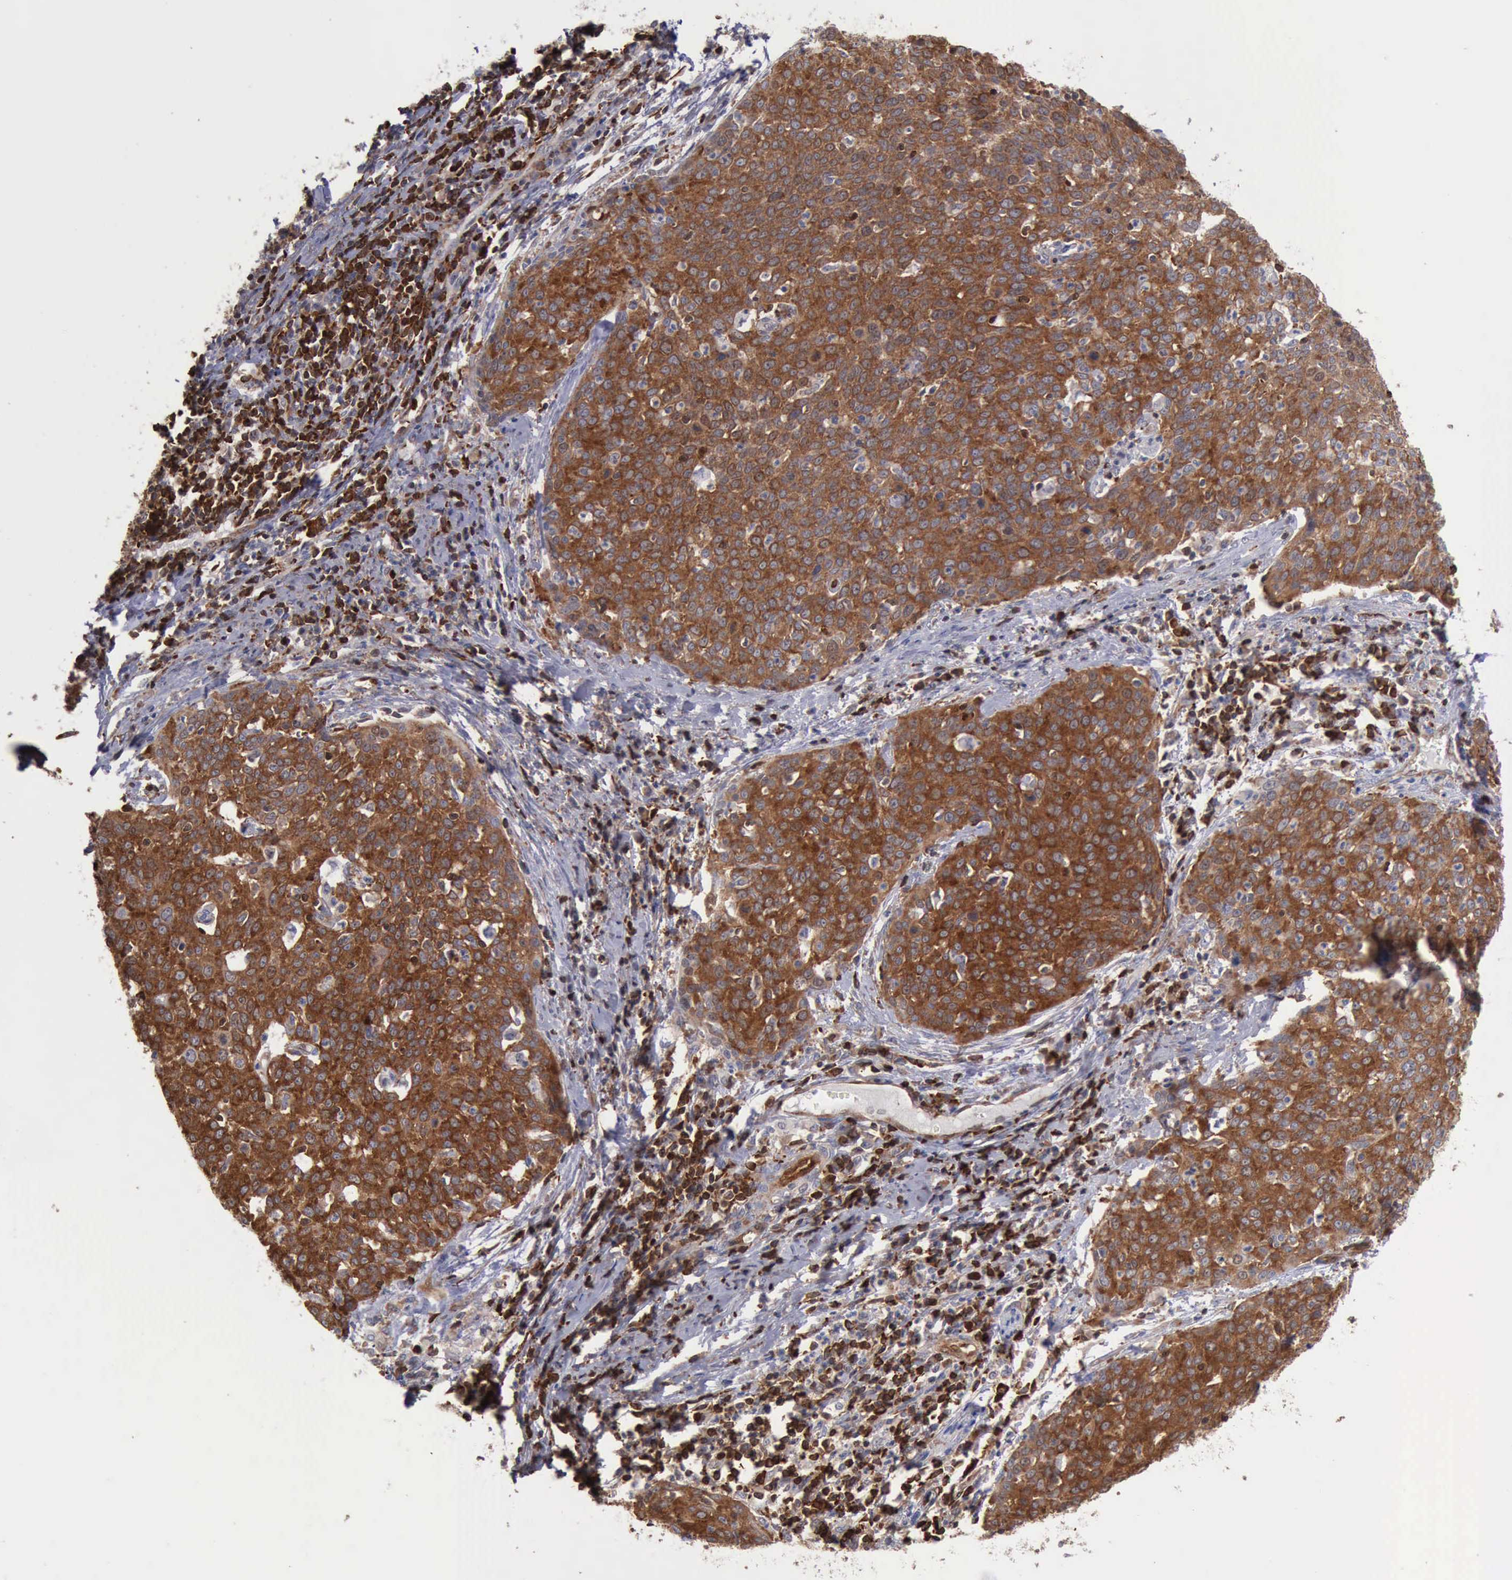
{"staining": {"intensity": "strong", "quantity": ">75%", "location": "cytoplasmic/membranous,nuclear"}, "tissue": "cervical cancer", "cell_type": "Tumor cells", "image_type": "cancer", "snomed": [{"axis": "morphology", "description": "Squamous cell carcinoma, NOS"}, {"axis": "topography", "description": "Cervix"}], "caption": "Approximately >75% of tumor cells in human cervical cancer (squamous cell carcinoma) demonstrate strong cytoplasmic/membranous and nuclear protein staining as visualized by brown immunohistochemical staining.", "gene": "PDCD4", "patient": {"sex": "female", "age": 38}}